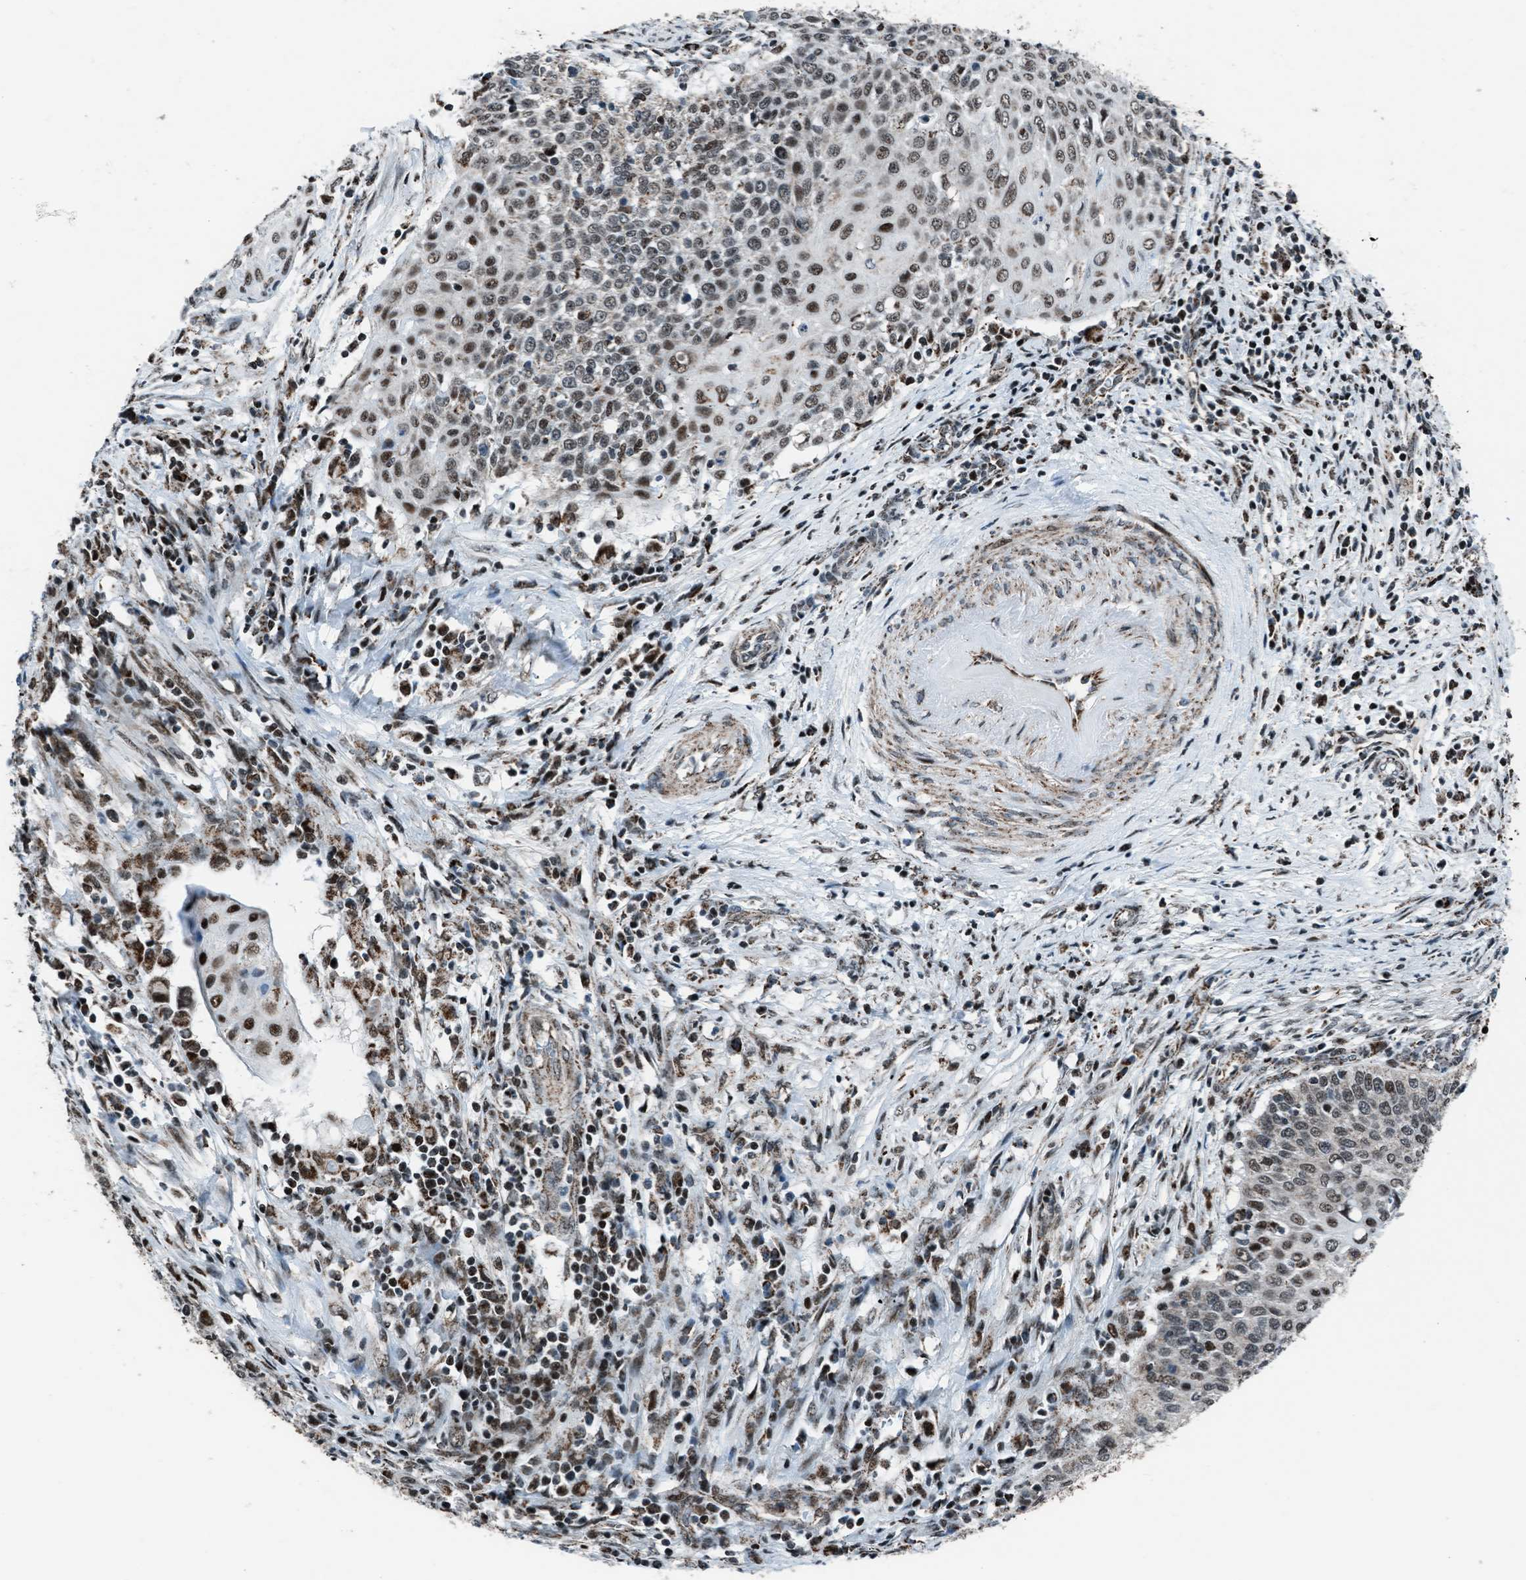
{"staining": {"intensity": "moderate", "quantity": ">75%", "location": "nuclear"}, "tissue": "cervical cancer", "cell_type": "Tumor cells", "image_type": "cancer", "snomed": [{"axis": "morphology", "description": "Squamous cell carcinoma, NOS"}, {"axis": "topography", "description": "Cervix"}], "caption": "IHC micrograph of human cervical cancer stained for a protein (brown), which exhibits medium levels of moderate nuclear positivity in about >75% of tumor cells.", "gene": "MORC3", "patient": {"sex": "female", "age": 39}}